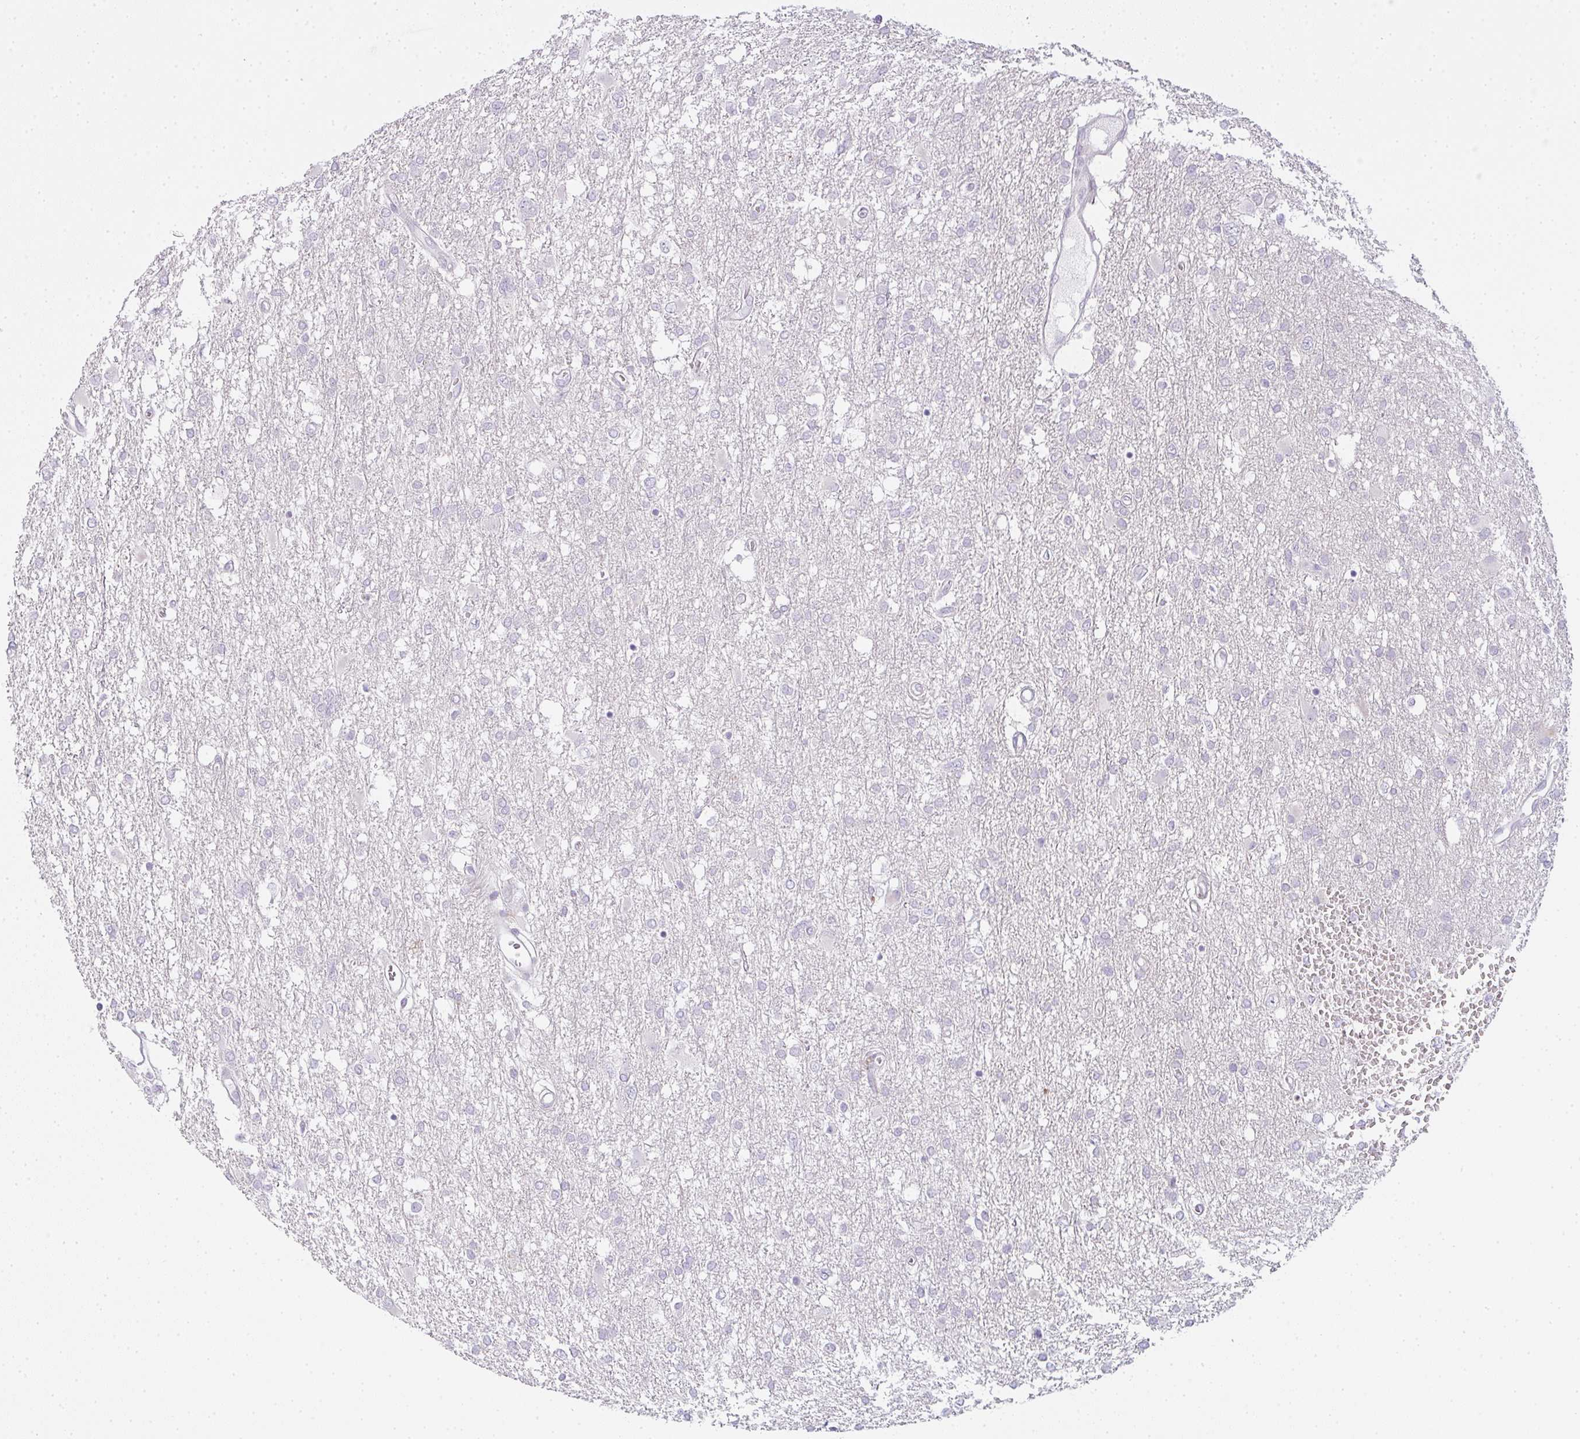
{"staining": {"intensity": "negative", "quantity": "none", "location": "none"}, "tissue": "glioma", "cell_type": "Tumor cells", "image_type": "cancer", "snomed": [{"axis": "morphology", "description": "Glioma, malignant, High grade"}, {"axis": "topography", "description": "Brain"}], "caption": "Immunohistochemistry photomicrograph of human glioma stained for a protein (brown), which demonstrates no staining in tumor cells.", "gene": "SIRPB2", "patient": {"sex": "male", "age": 61}}